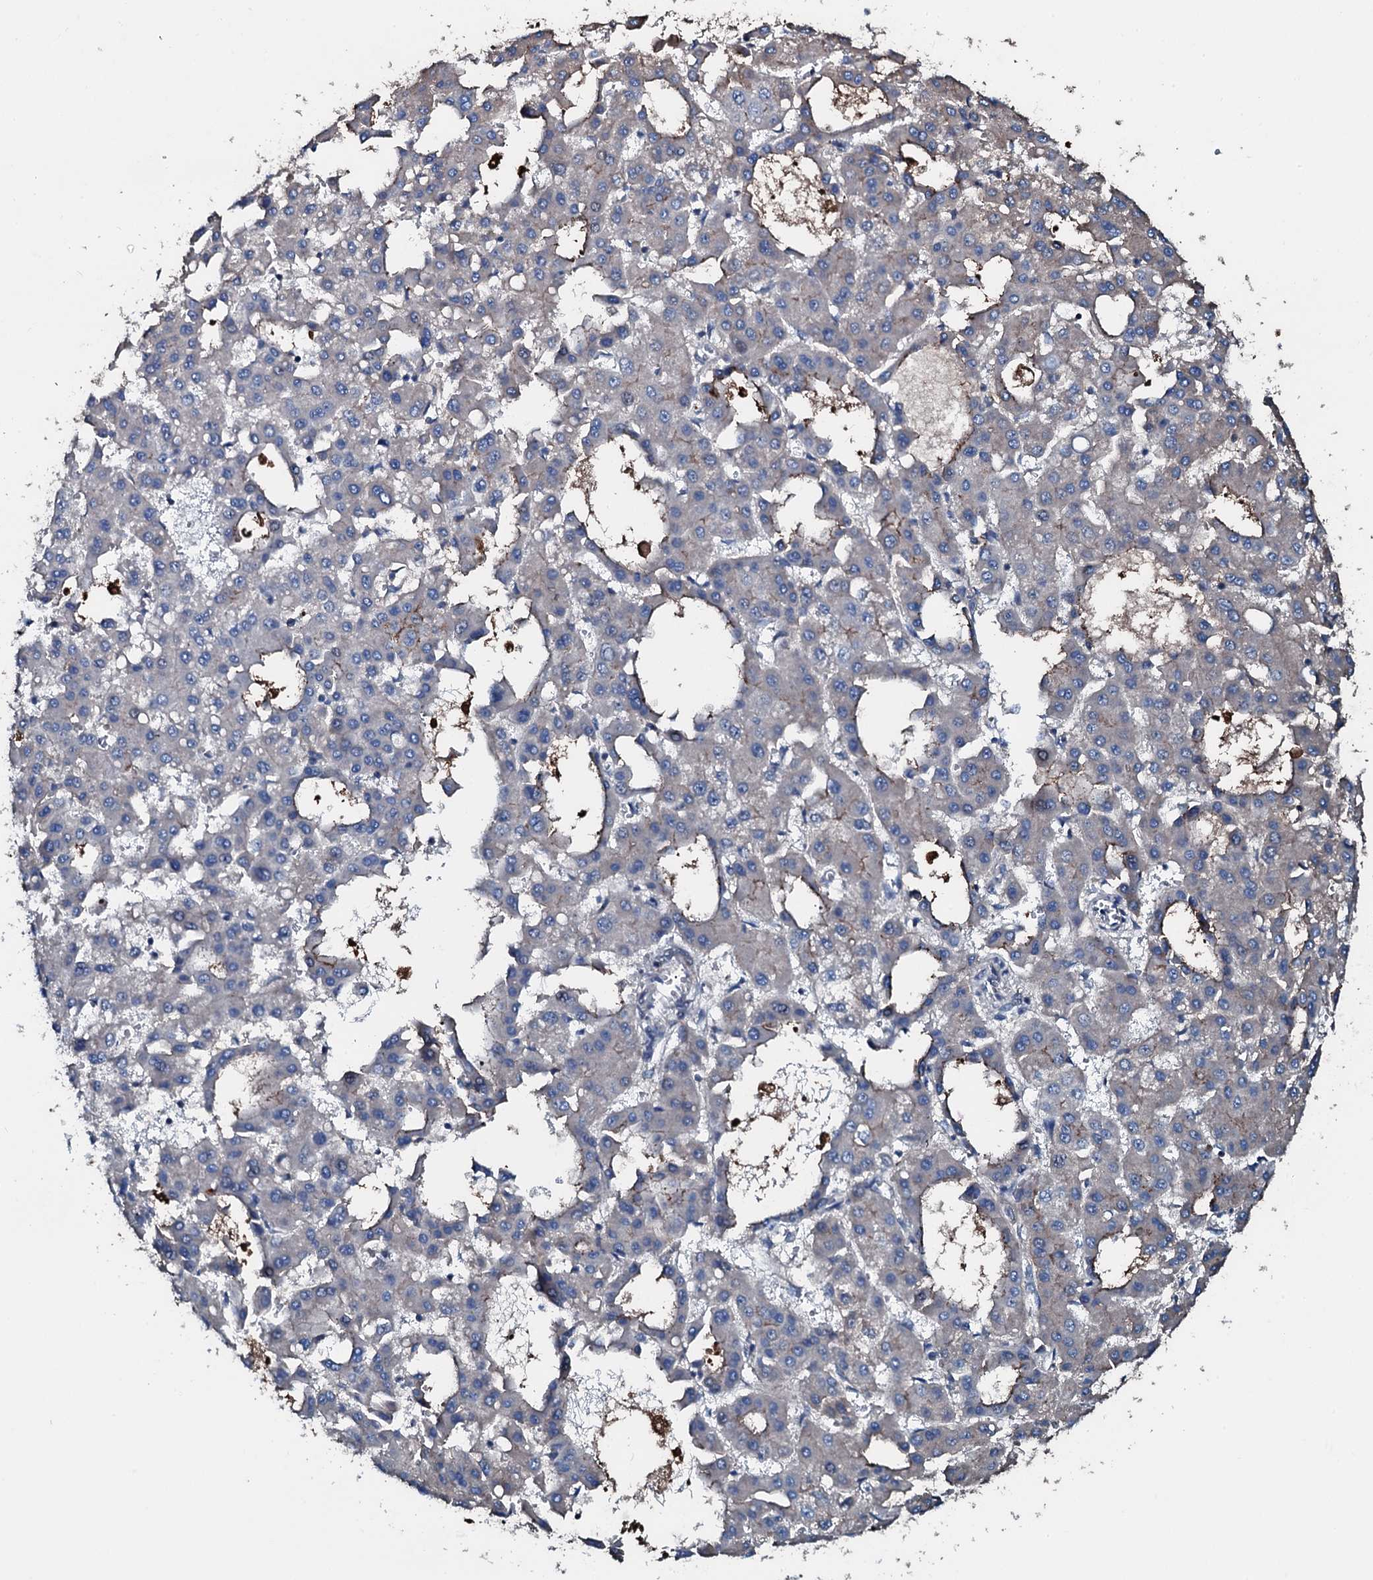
{"staining": {"intensity": "negative", "quantity": "none", "location": "none"}, "tissue": "liver cancer", "cell_type": "Tumor cells", "image_type": "cancer", "snomed": [{"axis": "morphology", "description": "Carcinoma, Hepatocellular, NOS"}, {"axis": "topography", "description": "Liver"}], "caption": "Immunohistochemistry of liver cancer (hepatocellular carcinoma) shows no staining in tumor cells. Nuclei are stained in blue.", "gene": "AARS1", "patient": {"sex": "male", "age": 47}}